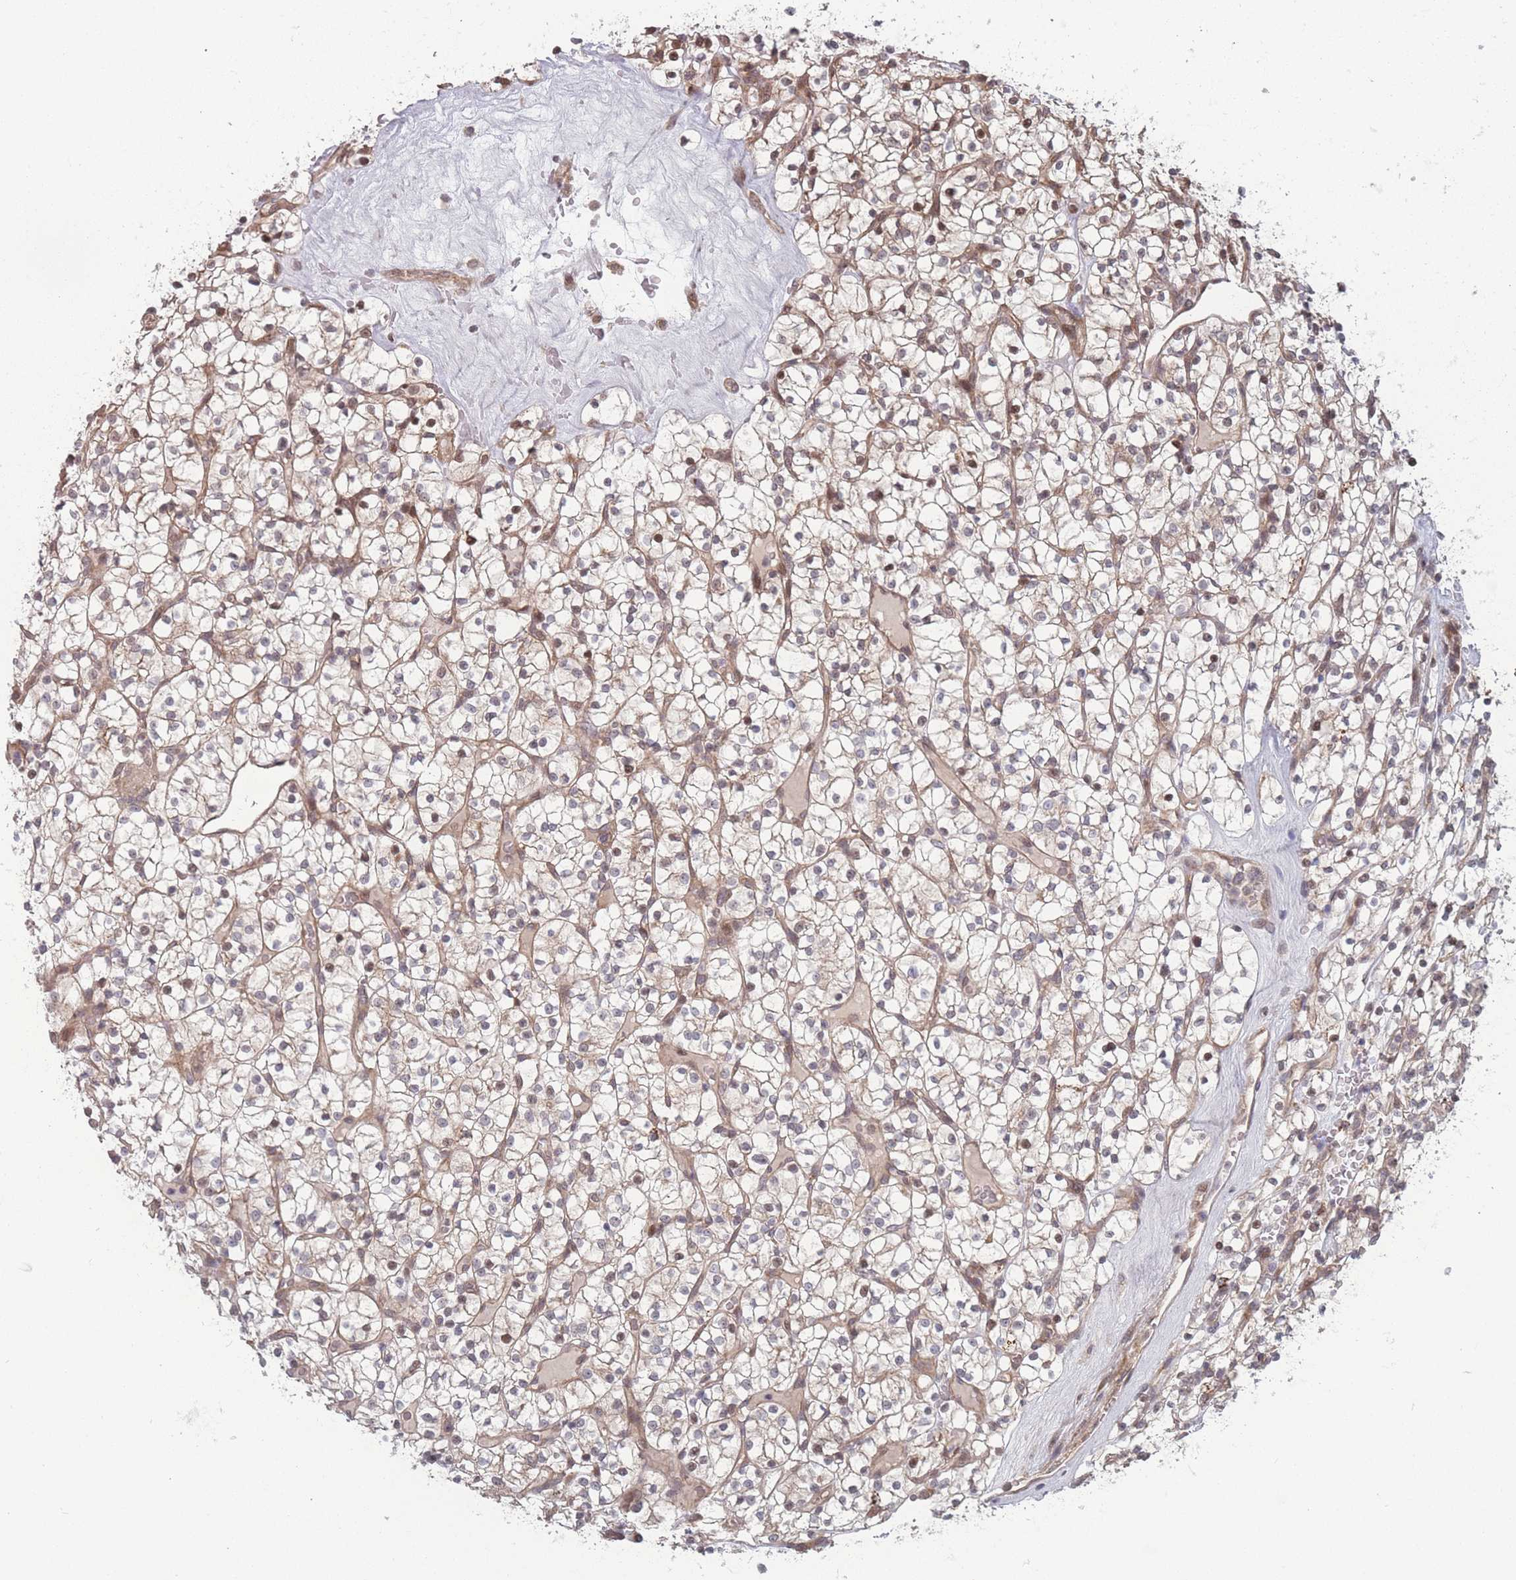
{"staining": {"intensity": "weak", "quantity": "25%-75%", "location": "cytoplasmic/membranous,nuclear"}, "tissue": "renal cancer", "cell_type": "Tumor cells", "image_type": "cancer", "snomed": [{"axis": "morphology", "description": "Adenocarcinoma, NOS"}, {"axis": "topography", "description": "Kidney"}], "caption": "Immunohistochemistry (IHC) of human renal cancer reveals low levels of weak cytoplasmic/membranous and nuclear staining in approximately 25%-75% of tumor cells.", "gene": "RPS18", "patient": {"sex": "female", "age": 64}}